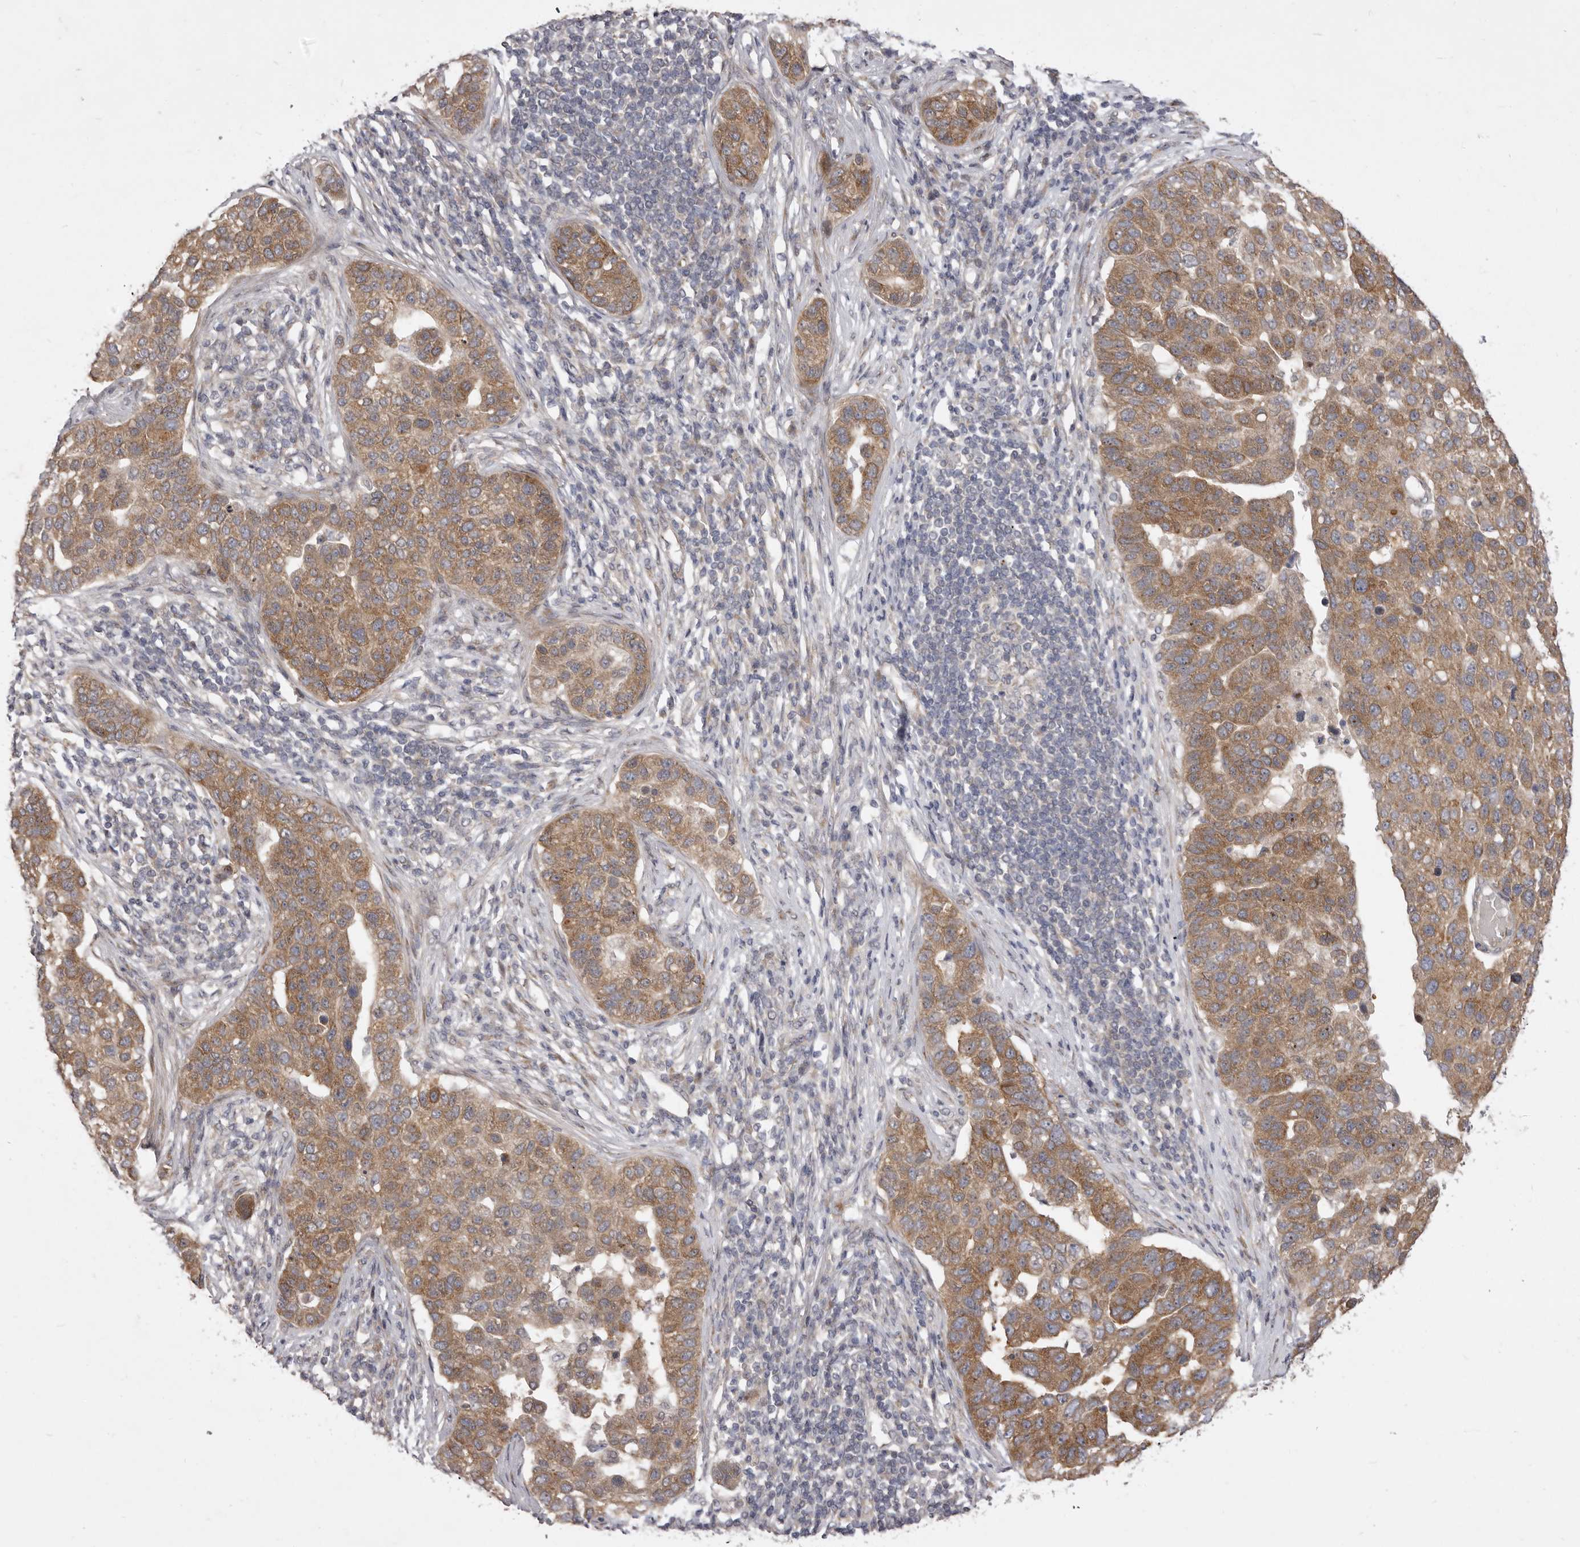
{"staining": {"intensity": "moderate", "quantity": ">75%", "location": "cytoplasmic/membranous"}, "tissue": "pancreatic cancer", "cell_type": "Tumor cells", "image_type": "cancer", "snomed": [{"axis": "morphology", "description": "Adenocarcinoma, NOS"}, {"axis": "topography", "description": "Pancreas"}], "caption": "Pancreatic adenocarcinoma was stained to show a protein in brown. There is medium levels of moderate cytoplasmic/membranous positivity in about >75% of tumor cells.", "gene": "TBC1D8B", "patient": {"sex": "female", "age": 61}}